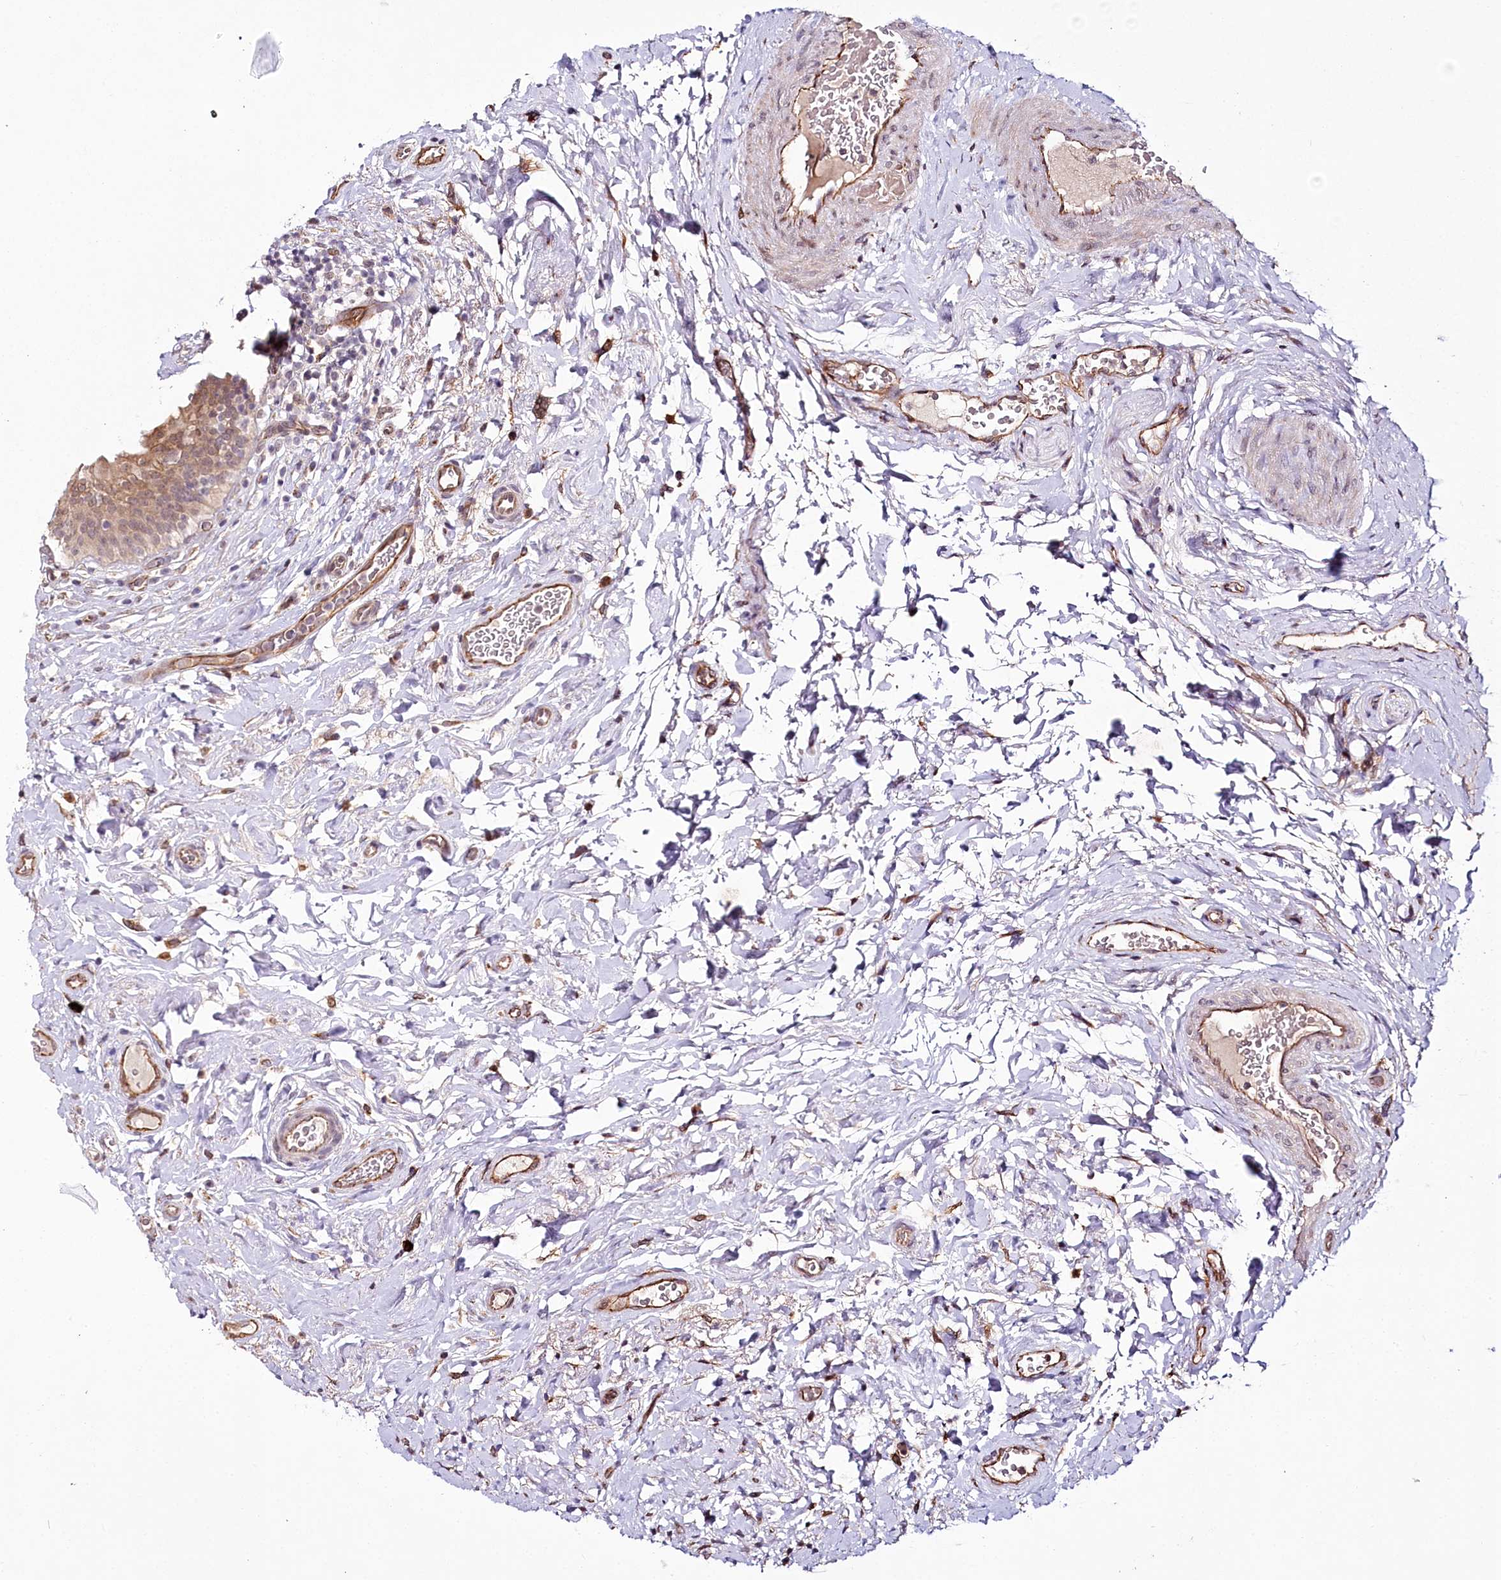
{"staining": {"intensity": "moderate", "quantity": "25%-75%", "location": "cytoplasmic/membranous"}, "tissue": "urinary bladder", "cell_type": "Urothelial cells", "image_type": "normal", "snomed": [{"axis": "morphology", "description": "Normal tissue, NOS"}, {"axis": "topography", "description": "Urinary bladder"}], "caption": "Protein expression analysis of benign urinary bladder shows moderate cytoplasmic/membranous expression in about 25%-75% of urothelial cells.", "gene": "ALKBH8", "patient": {"sex": "male", "age": 83}}